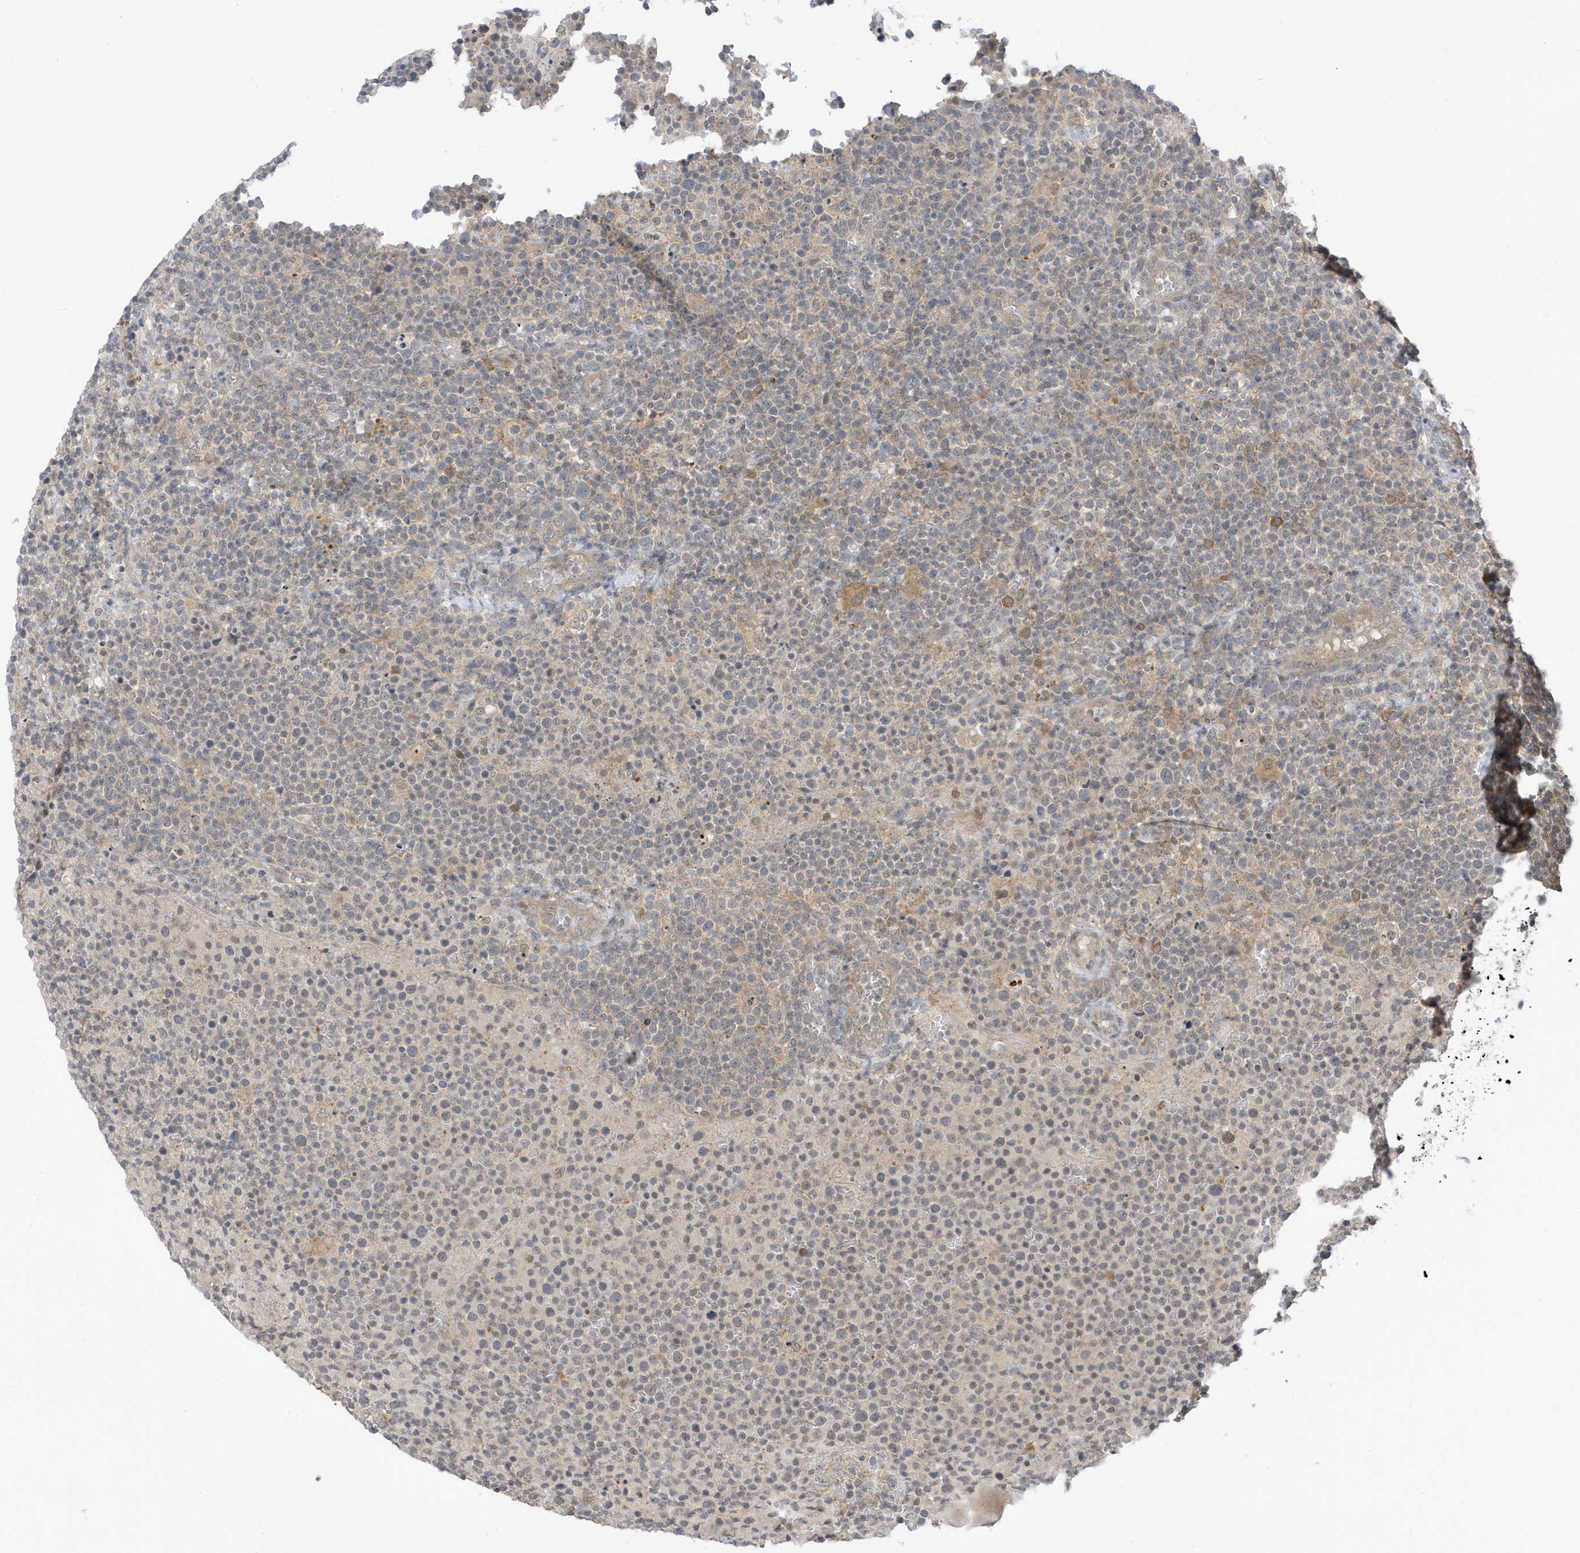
{"staining": {"intensity": "negative", "quantity": "none", "location": "none"}, "tissue": "lymphoma", "cell_type": "Tumor cells", "image_type": "cancer", "snomed": [{"axis": "morphology", "description": "Malignant lymphoma, non-Hodgkin's type, High grade"}, {"axis": "topography", "description": "Lymph node"}], "caption": "Immunohistochemical staining of human high-grade malignant lymphoma, non-Hodgkin's type reveals no significant staining in tumor cells. Nuclei are stained in blue.", "gene": "TAB3", "patient": {"sex": "male", "age": 61}}